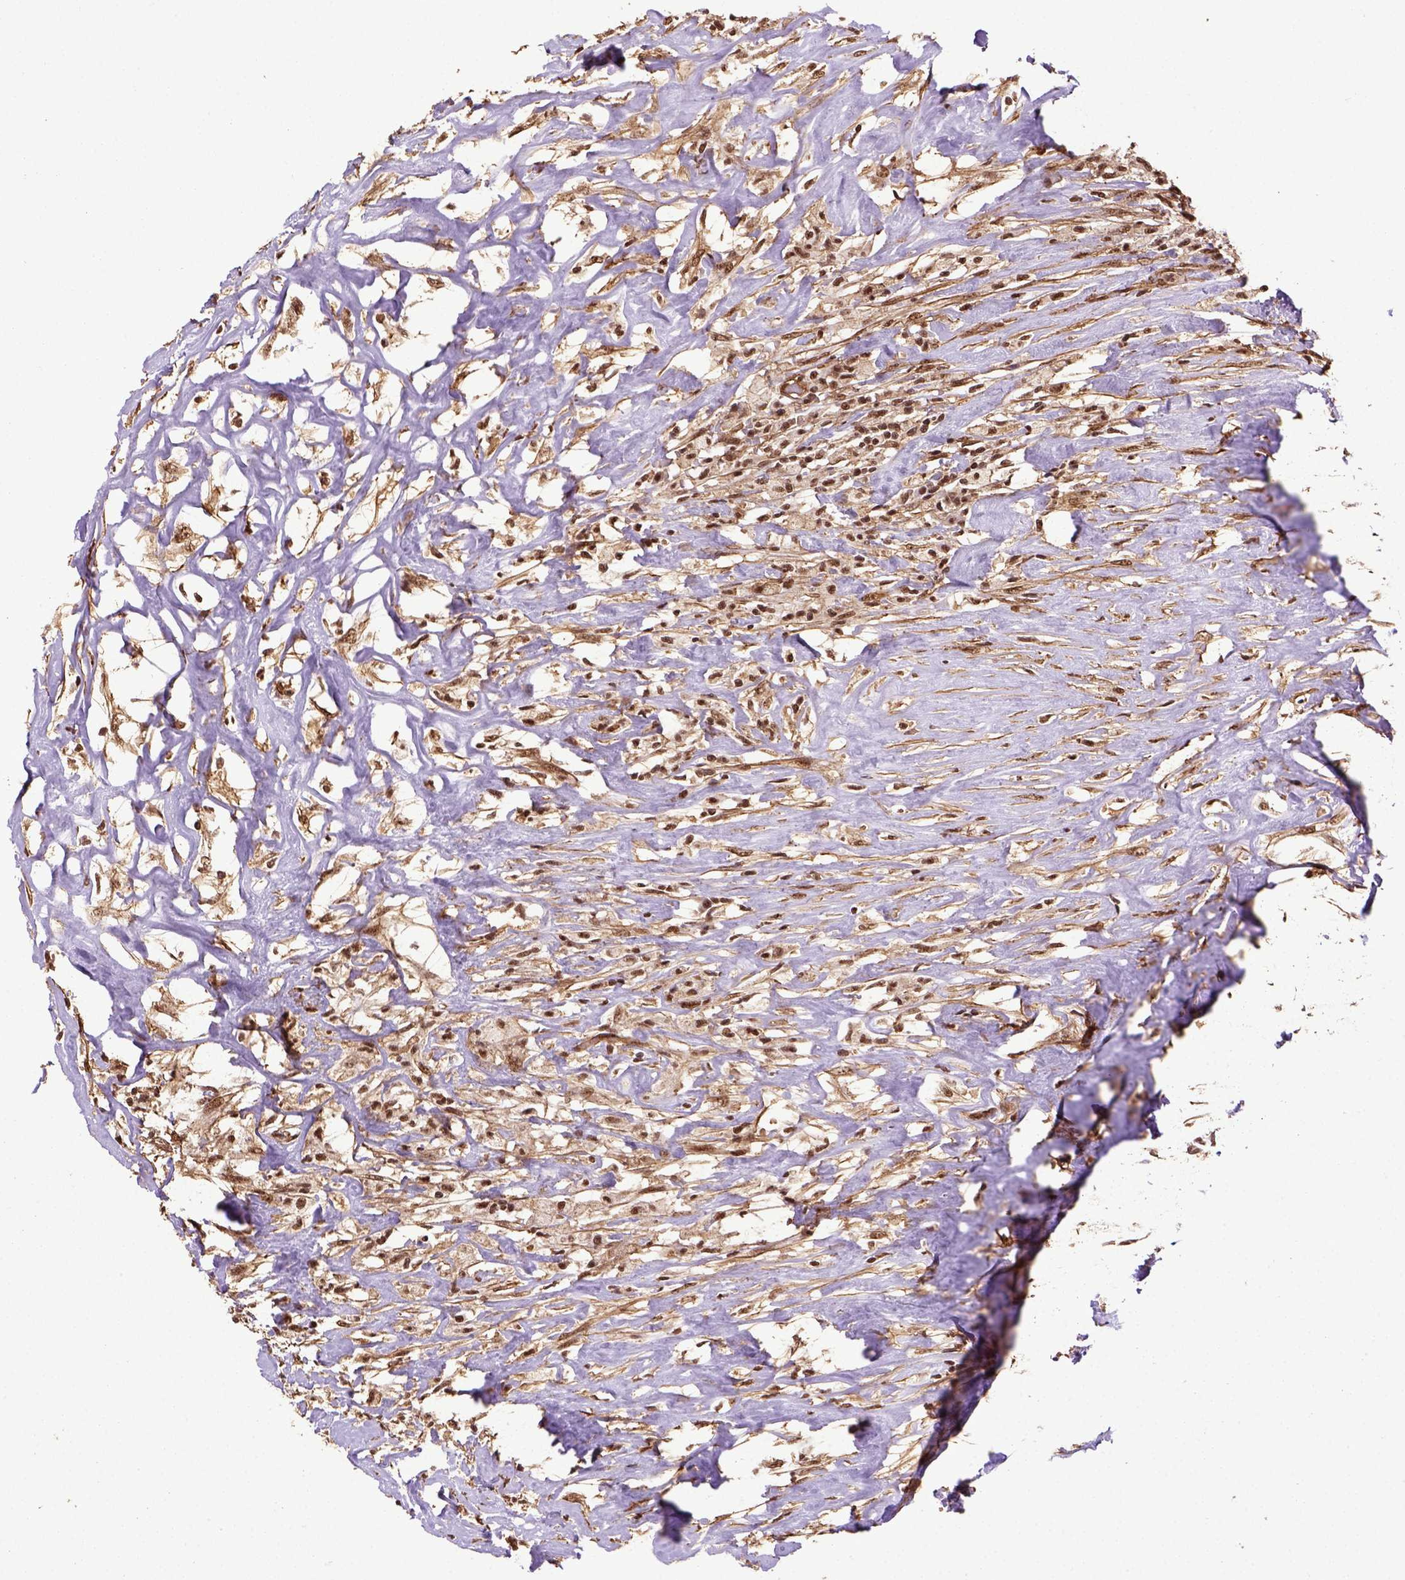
{"staining": {"intensity": "strong", "quantity": ">75%", "location": "nuclear"}, "tissue": "testis cancer", "cell_type": "Tumor cells", "image_type": "cancer", "snomed": [{"axis": "morphology", "description": "Necrosis, NOS"}, {"axis": "morphology", "description": "Carcinoma, Embryonal, NOS"}, {"axis": "topography", "description": "Testis"}], "caption": "About >75% of tumor cells in human testis embryonal carcinoma demonstrate strong nuclear protein expression as visualized by brown immunohistochemical staining.", "gene": "PPIG", "patient": {"sex": "male", "age": 19}}